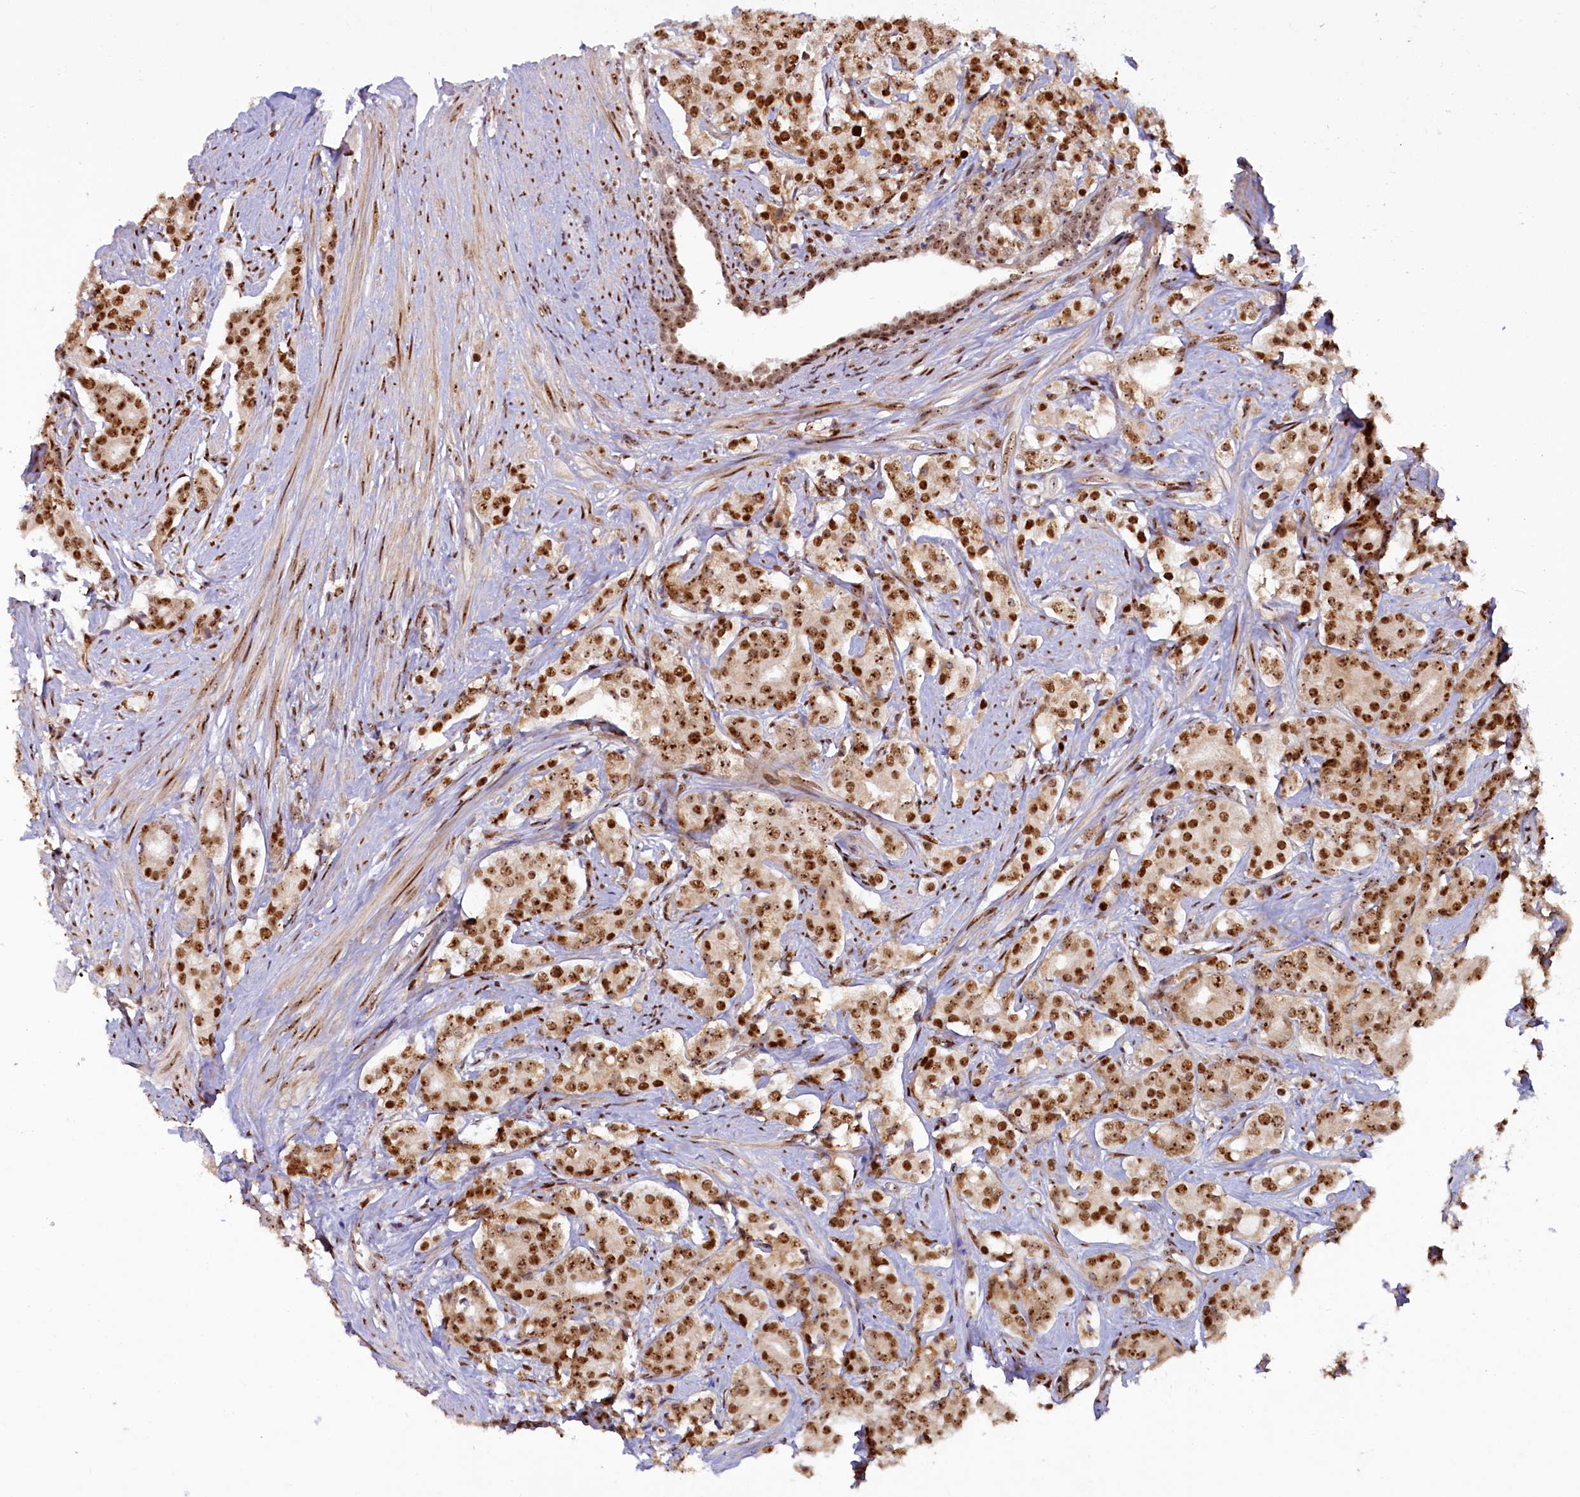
{"staining": {"intensity": "strong", "quantity": ">75%", "location": "nuclear"}, "tissue": "prostate cancer", "cell_type": "Tumor cells", "image_type": "cancer", "snomed": [{"axis": "morphology", "description": "Adenocarcinoma, High grade"}, {"axis": "topography", "description": "Prostate"}], "caption": "Protein positivity by IHC reveals strong nuclear staining in about >75% of tumor cells in prostate cancer (high-grade adenocarcinoma). The protein is shown in brown color, while the nuclei are stained blue.", "gene": "TCOF1", "patient": {"sex": "male", "age": 62}}